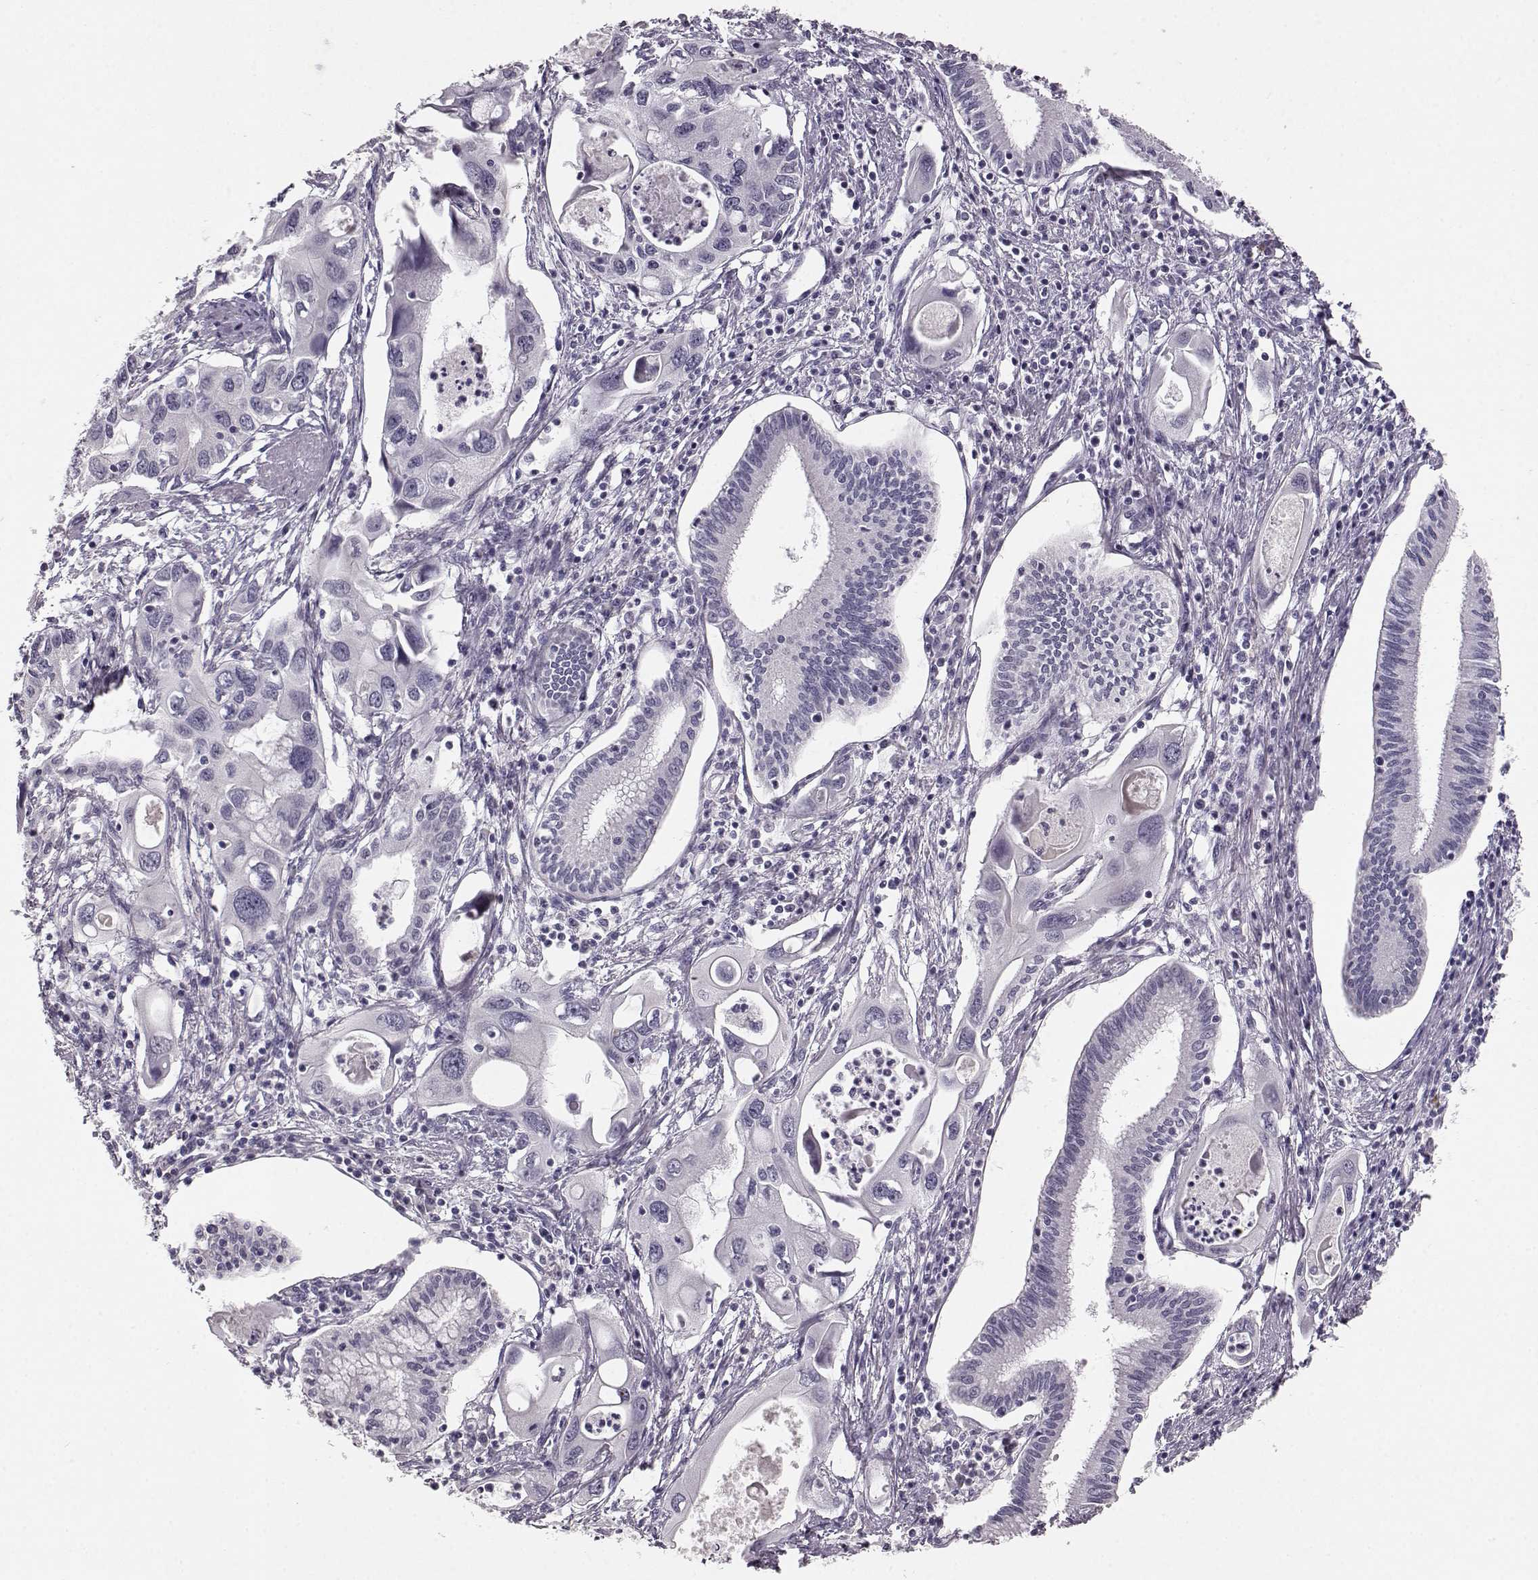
{"staining": {"intensity": "negative", "quantity": "none", "location": "none"}, "tissue": "pancreatic cancer", "cell_type": "Tumor cells", "image_type": "cancer", "snomed": [{"axis": "morphology", "description": "Adenocarcinoma, NOS"}, {"axis": "topography", "description": "Pancreas"}], "caption": "The photomicrograph exhibits no staining of tumor cells in pancreatic cancer (adenocarcinoma).", "gene": "BFSP2", "patient": {"sex": "male", "age": 60}}